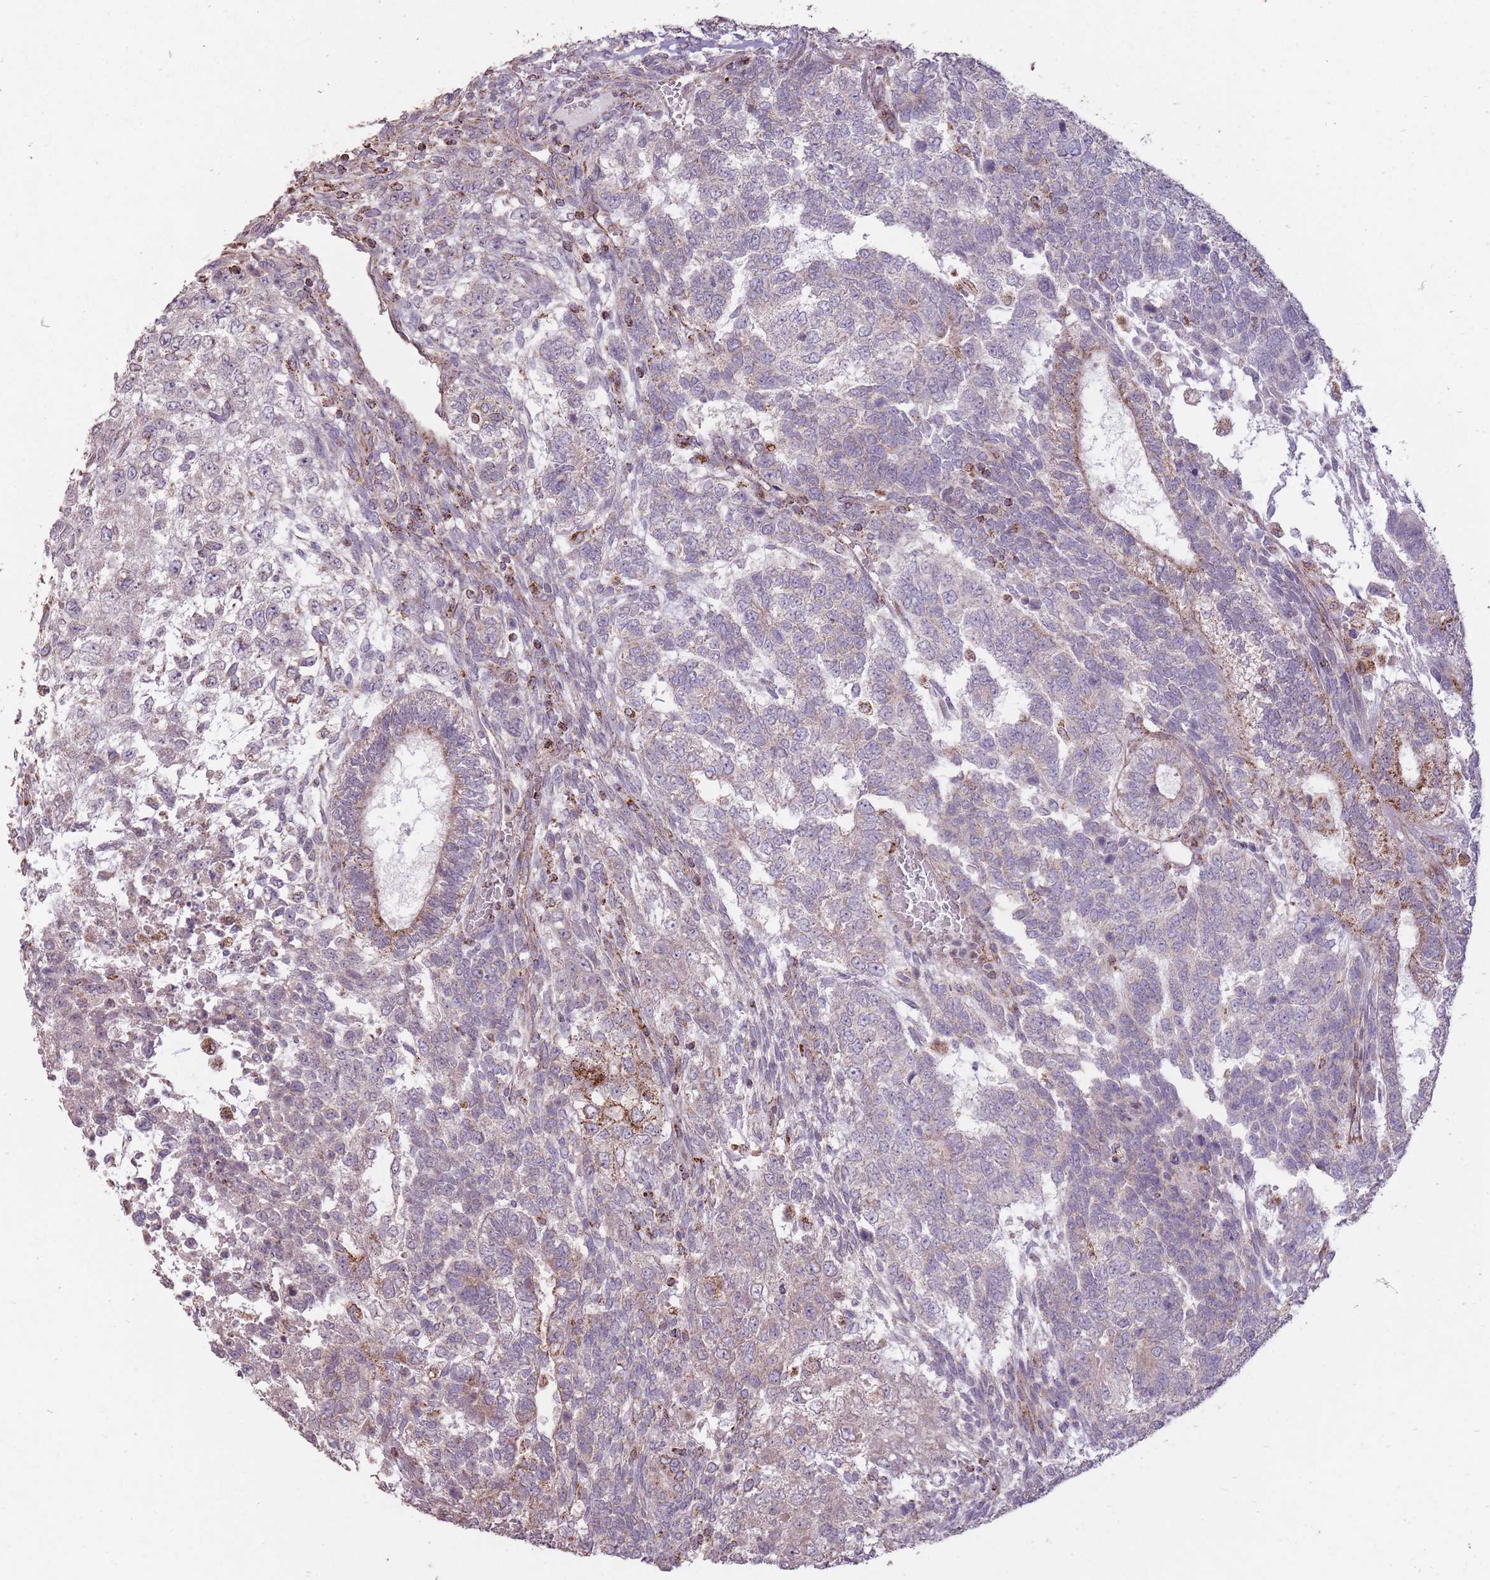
{"staining": {"intensity": "moderate", "quantity": "<25%", "location": "cytoplasmic/membranous"}, "tissue": "testis cancer", "cell_type": "Tumor cells", "image_type": "cancer", "snomed": [{"axis": "morphology", "description": "Carcinoma, Embryonal, NOS"}, {"axis": "topography", "description": "Testis"}], "caption": "Immunohistochemistry (IHC) (DAB (3,3'-diaminobenzidine)) staining of testis embryonal carcinoma exhibits moderate cytoplasmic/membranous protein expression in about <25% of tumor cells. Nuclei are stained in blue.", "gene": "CNOT8", "patient": {"sex": "male", "age": 23}}